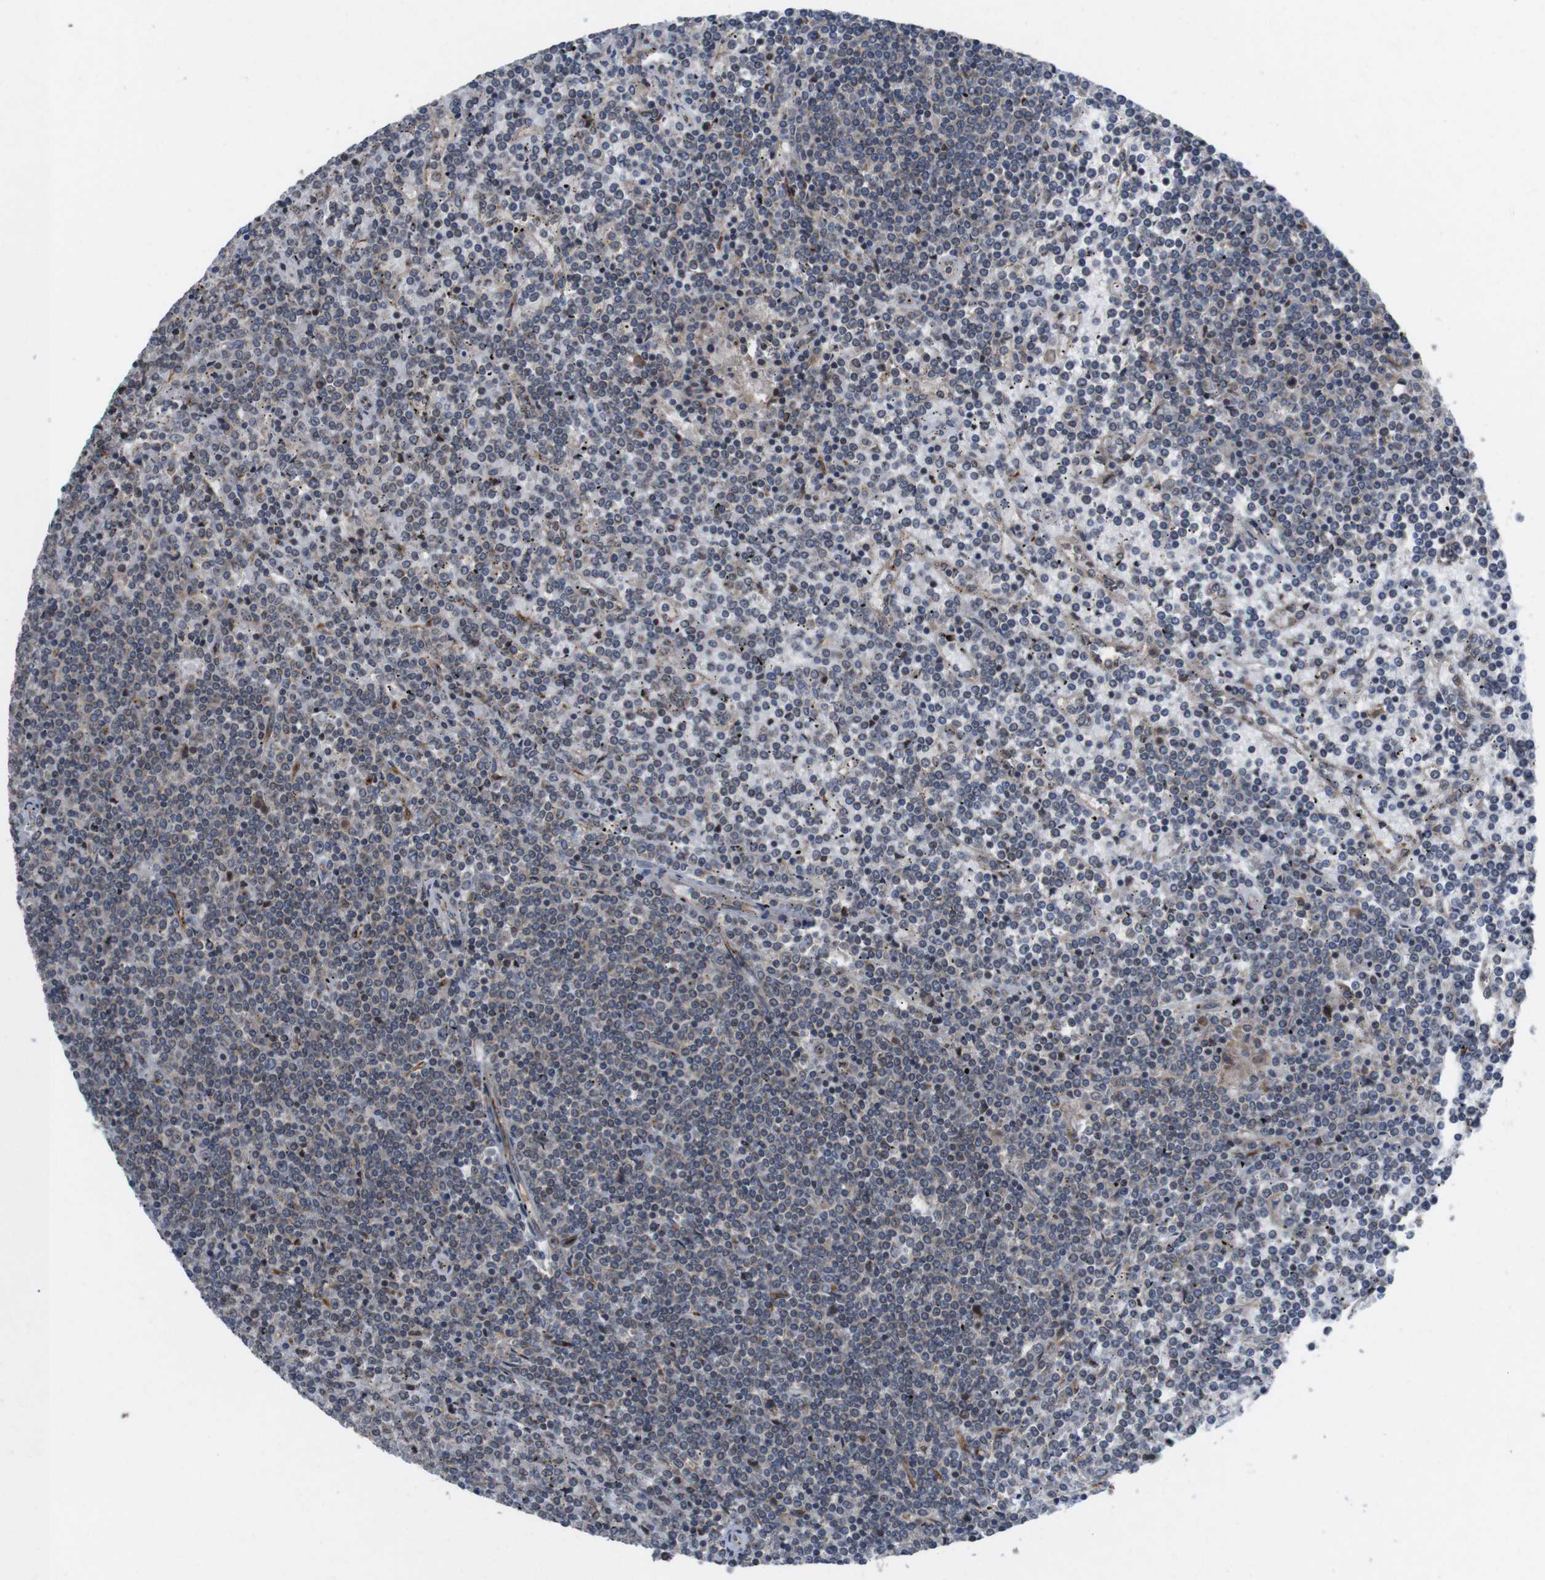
{"staining": {"intensity": "negative", "quantity": "none", "location": "none"}, "tissue": "lymphoma", "cell_type": "Tumor cells", "image_type": "cancer", "snomed": [{"axis": "morphology", "description": "Malignant lymphoma, non-Hodgkin's type, Low grade"}, {"axis": "topography", "description": "Spleen"}], "caption": "IHC photomicrograph of human lymphoma stained for a protein (brown), which demonstrates no positivity in tumor cells. The staining is performed using DAB brown chromogen with nuclei counter-stained in using hematoxylin.", "gene": "EFCAB14", "patient": {"sex": "female", "age": 19}}